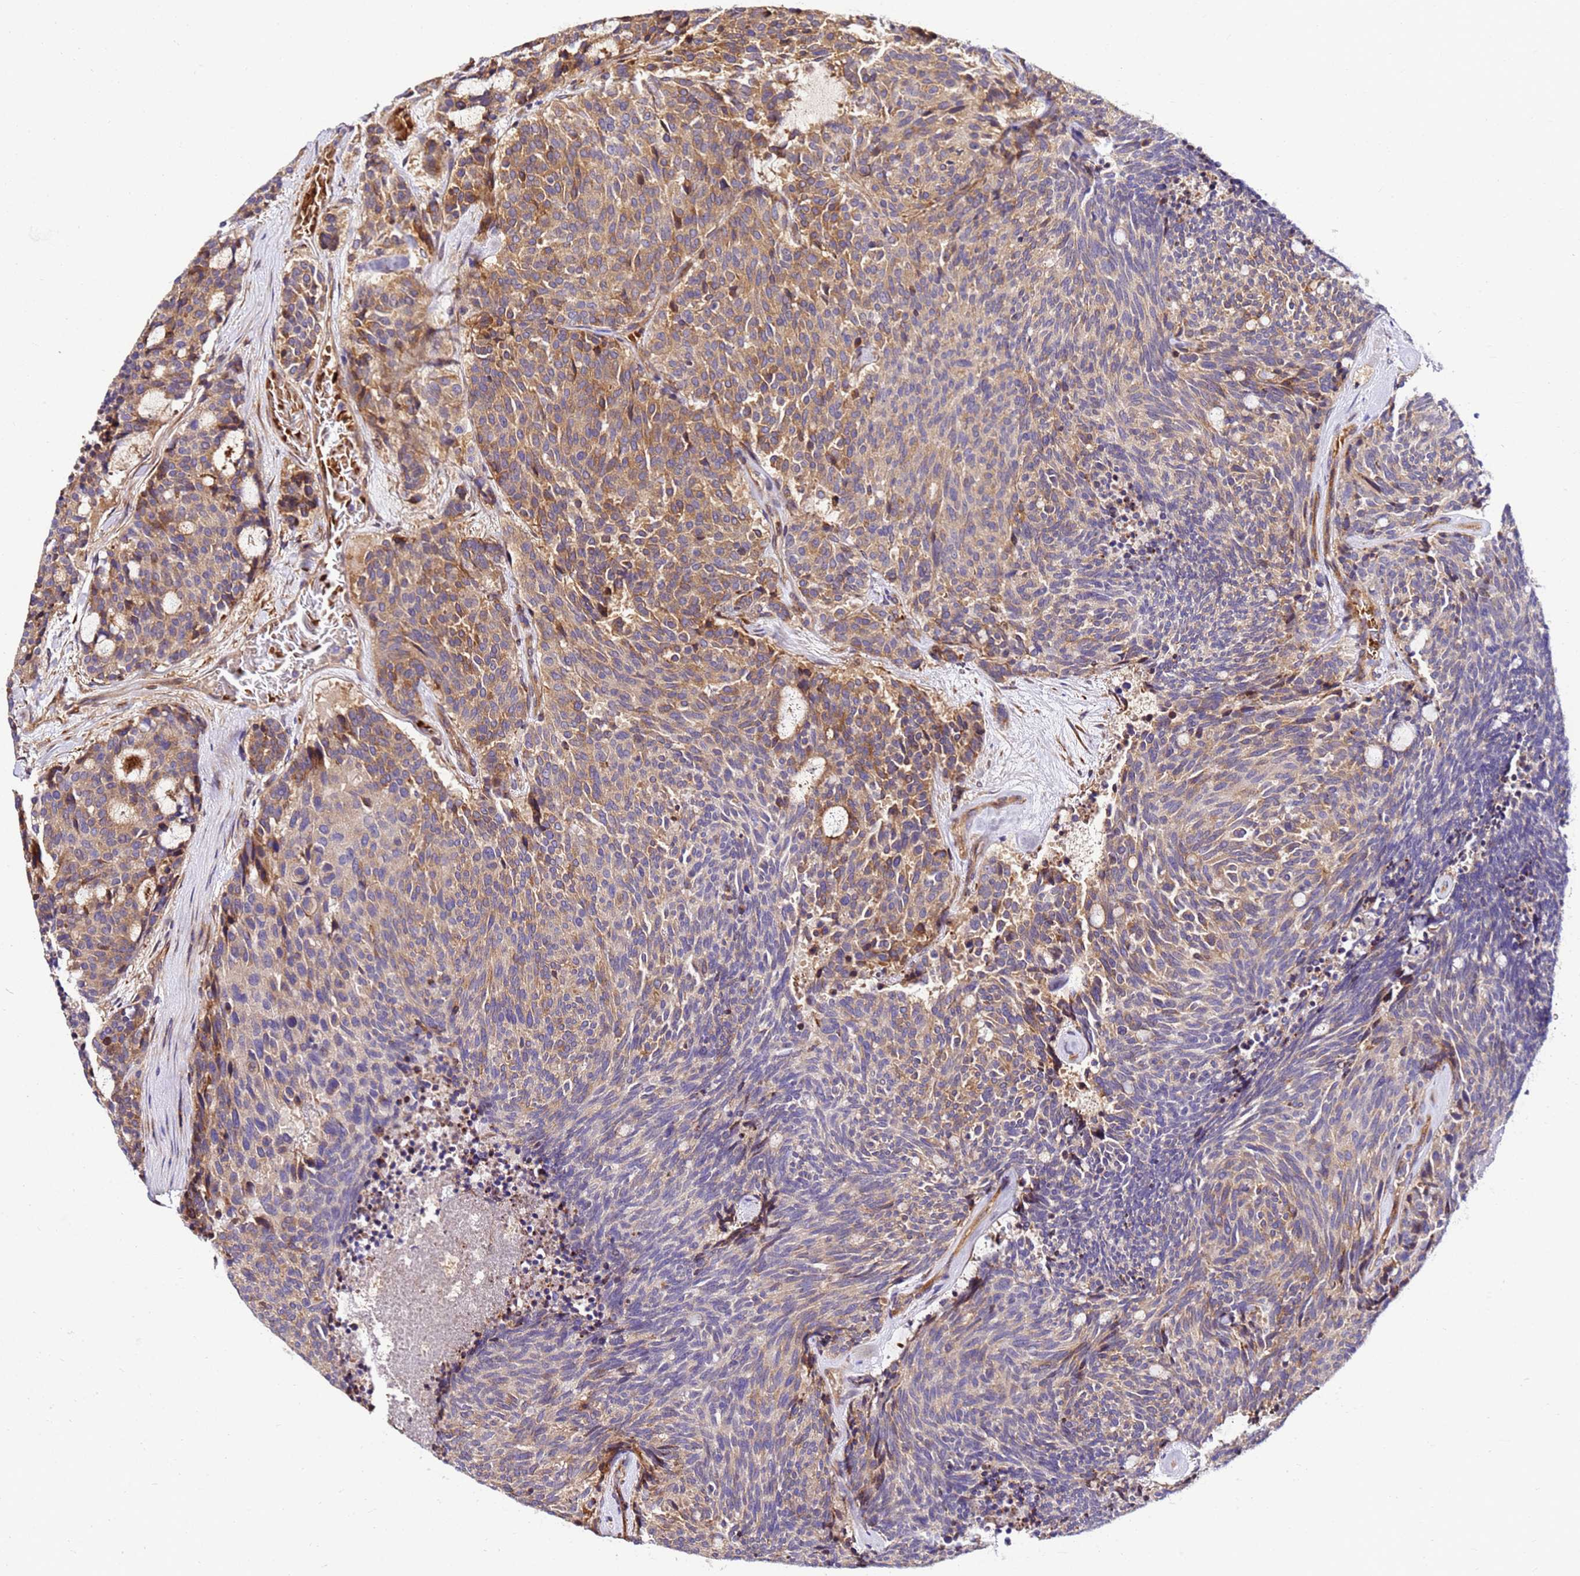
{"staining": {"intensity": "moderate", "quantity": "25%-75%", "location": "cytoplasmic/membranous"}, "tissue": "carcinoid", "cell_type": "Tumor cells", "image_type": "cancer", "snomed": [{"axis": "morphology", "description": "Carcinoid, malignant, NOS"}, {"axis": "topography", "description": "Pancreas"}], "caption": "IHC staining of carcinoid (malignant), which reveals medium levels of moderate cytoplasmic/membranous expression in approximately 25%-75% of tumor cells indicating moderate cytoplasmic/membranous protein expression. The staining was performed using DAB (brown) for protein detection and nuclei were counterstained in hematoxylin (blue).", "gene": "WWC2", "patient": {"sex": "female", "age": 54}}